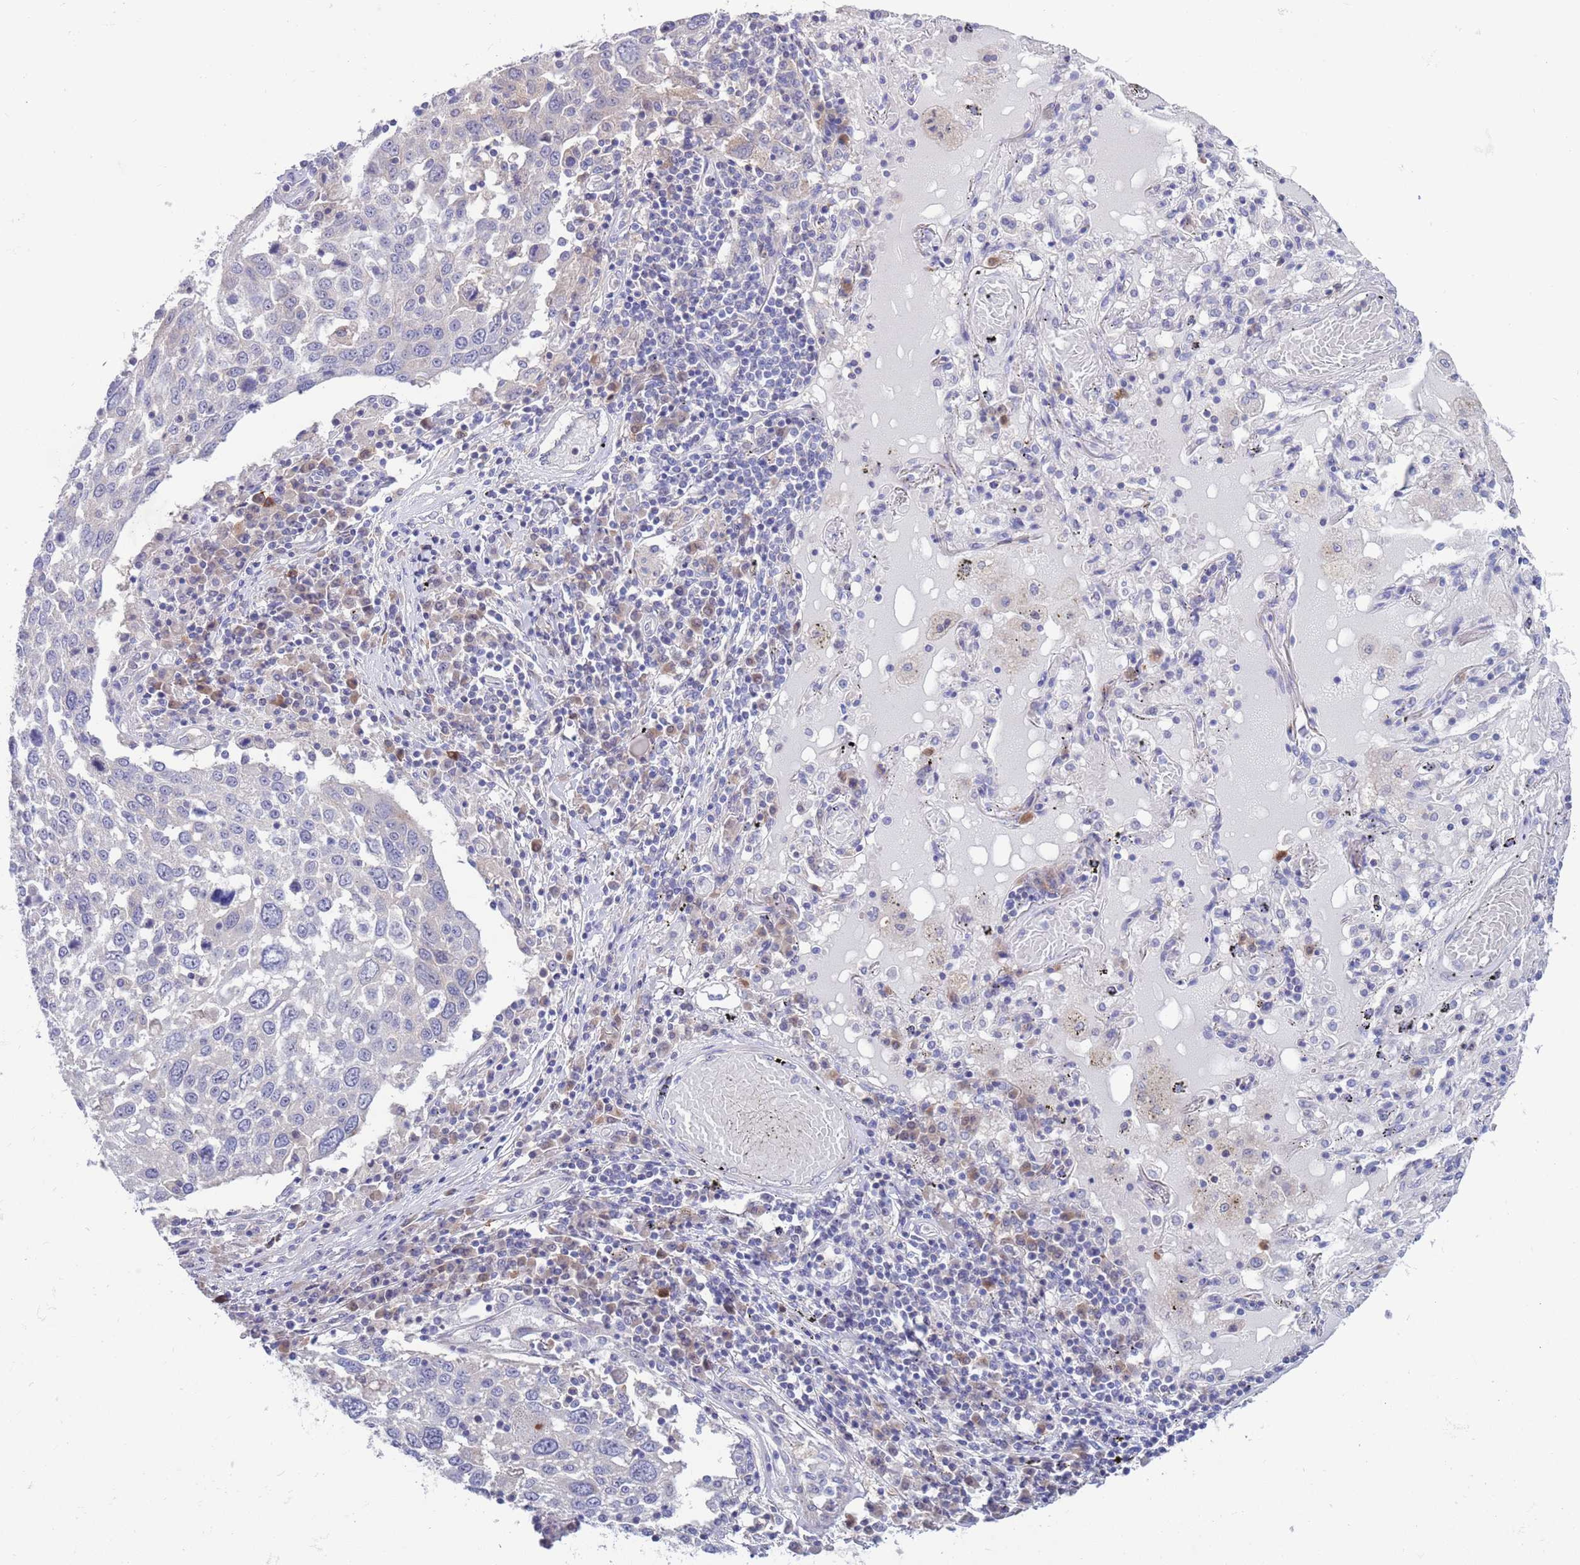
{"staining": {"intensity": "negative", "quantity": "none", "location": "none"}, "tissue": "lung cancer", "cell_type": "Tumor cells", "image_type": "cancer", "snomed": [{"axis": "morphology", "description": "Squamous cell carcinoma, NOS"}, {"axis": "topography", "description": "Lung"}], "caption": "An immunohistochemistry (IHC) micrograph of lung cancer (squamous cell carcinoma) is shown. There is no staining in tumor cells of lung cancer (squamous cell carcinoma).", "gene": "KLHL29", "patient": {"sex": "male", "age": 65}}